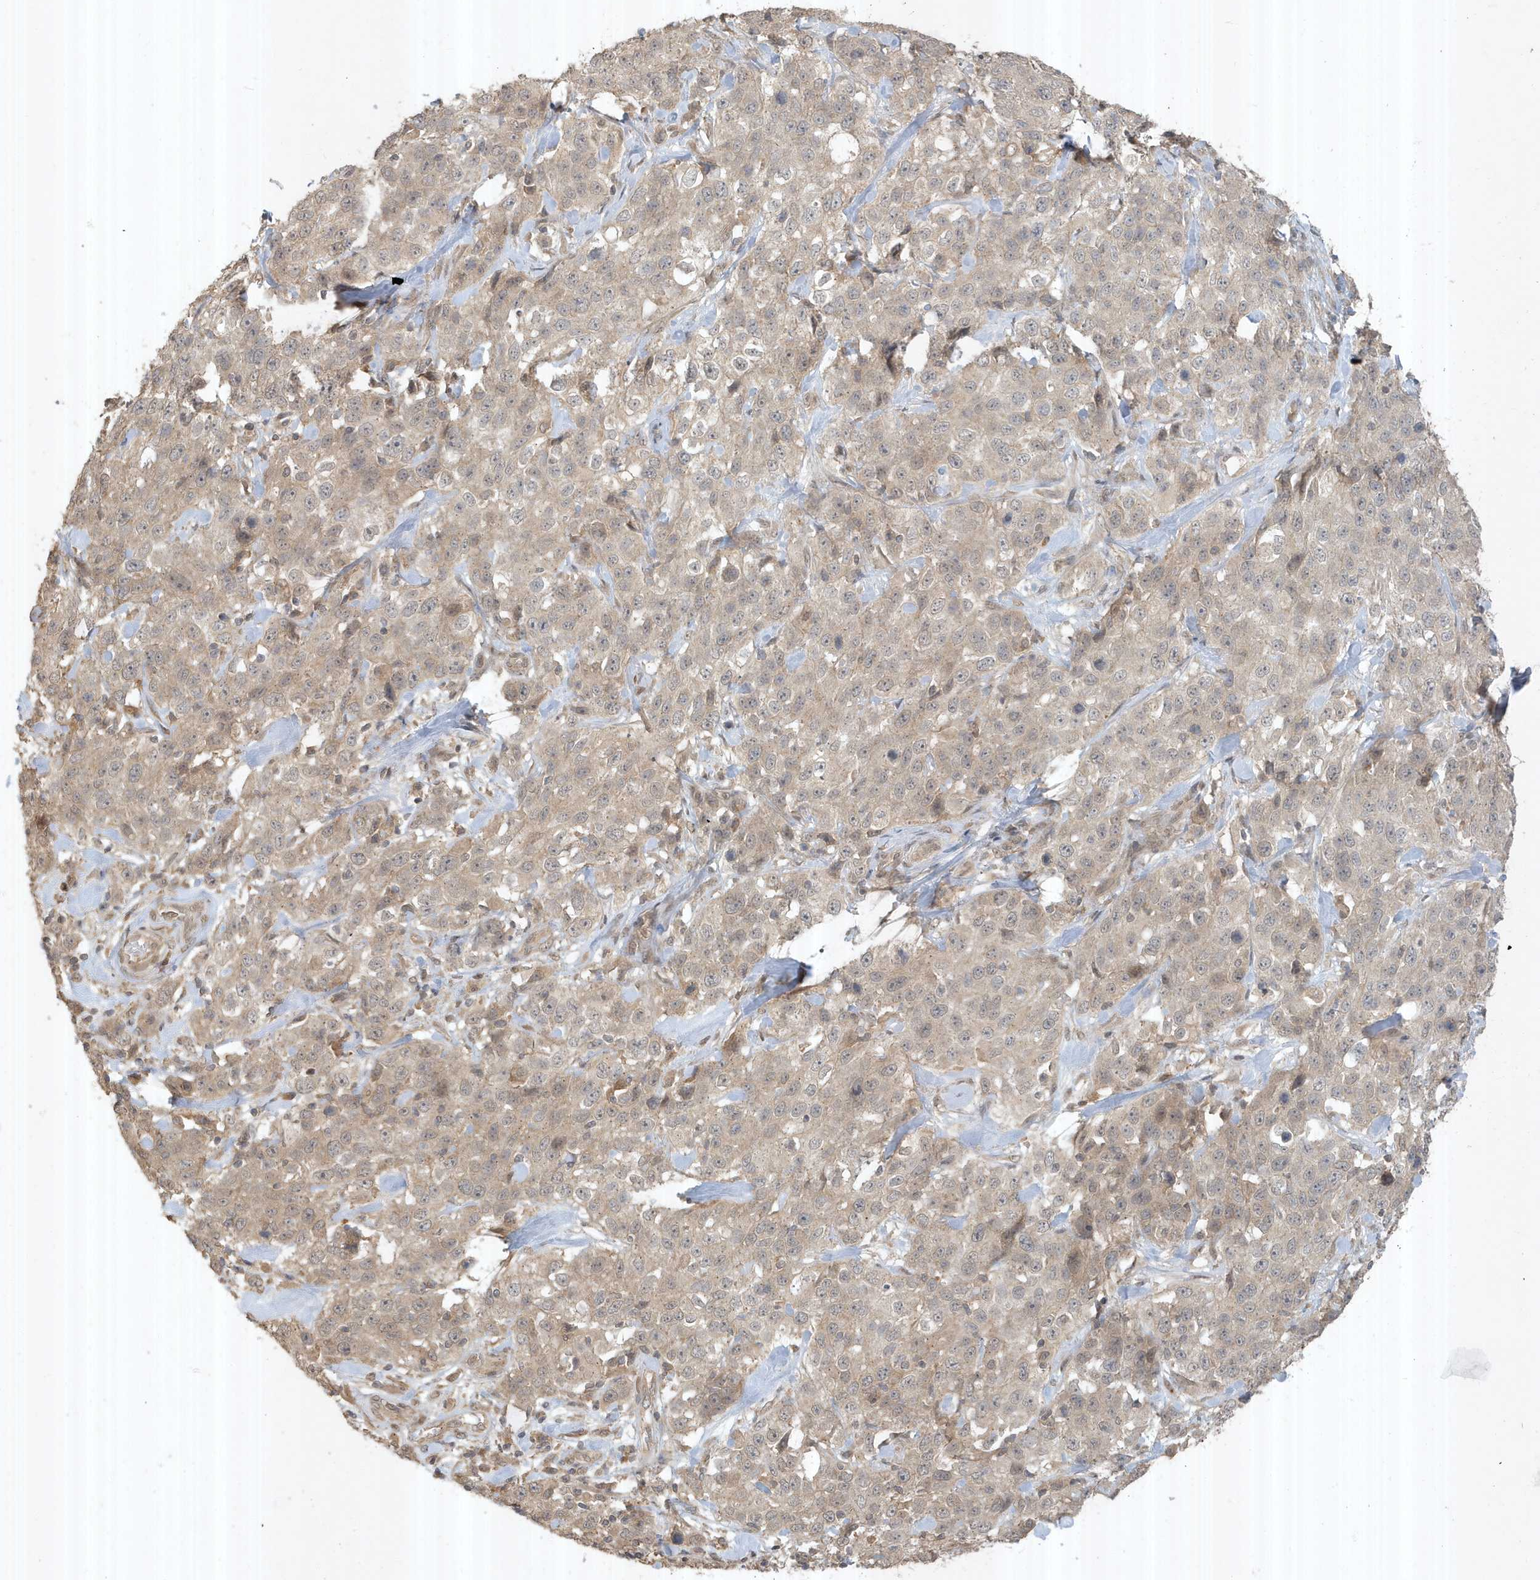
{"staining": {"intensity": "weak", "quantity": ">75%", "location": "cytoplasmic/membranous"}, "tissue": "stomach cancer", "cell_type": "Tumor cells", "image_type": "cancer", "snomed": [{"axis": "morphology", "description": "Normal tissue, NOS"}, {"axis": "morphology", "description": "Adenocarcinoma, NOS"}, {"axis": "topography", "description": "Lymph node"}, {"axis": "topography", "description": "Stomach"}], "caption": "This photomicrograph exhibits stomach adenocarcinoma stained with IHC to label a protein in brown. The cytoplasmic/membranous of tumor cells show weak positivity for the protein. Nuclei are counter-stained blue.", "gene": "ABCB9", "patient": {"sex": "male", "age": 48}}